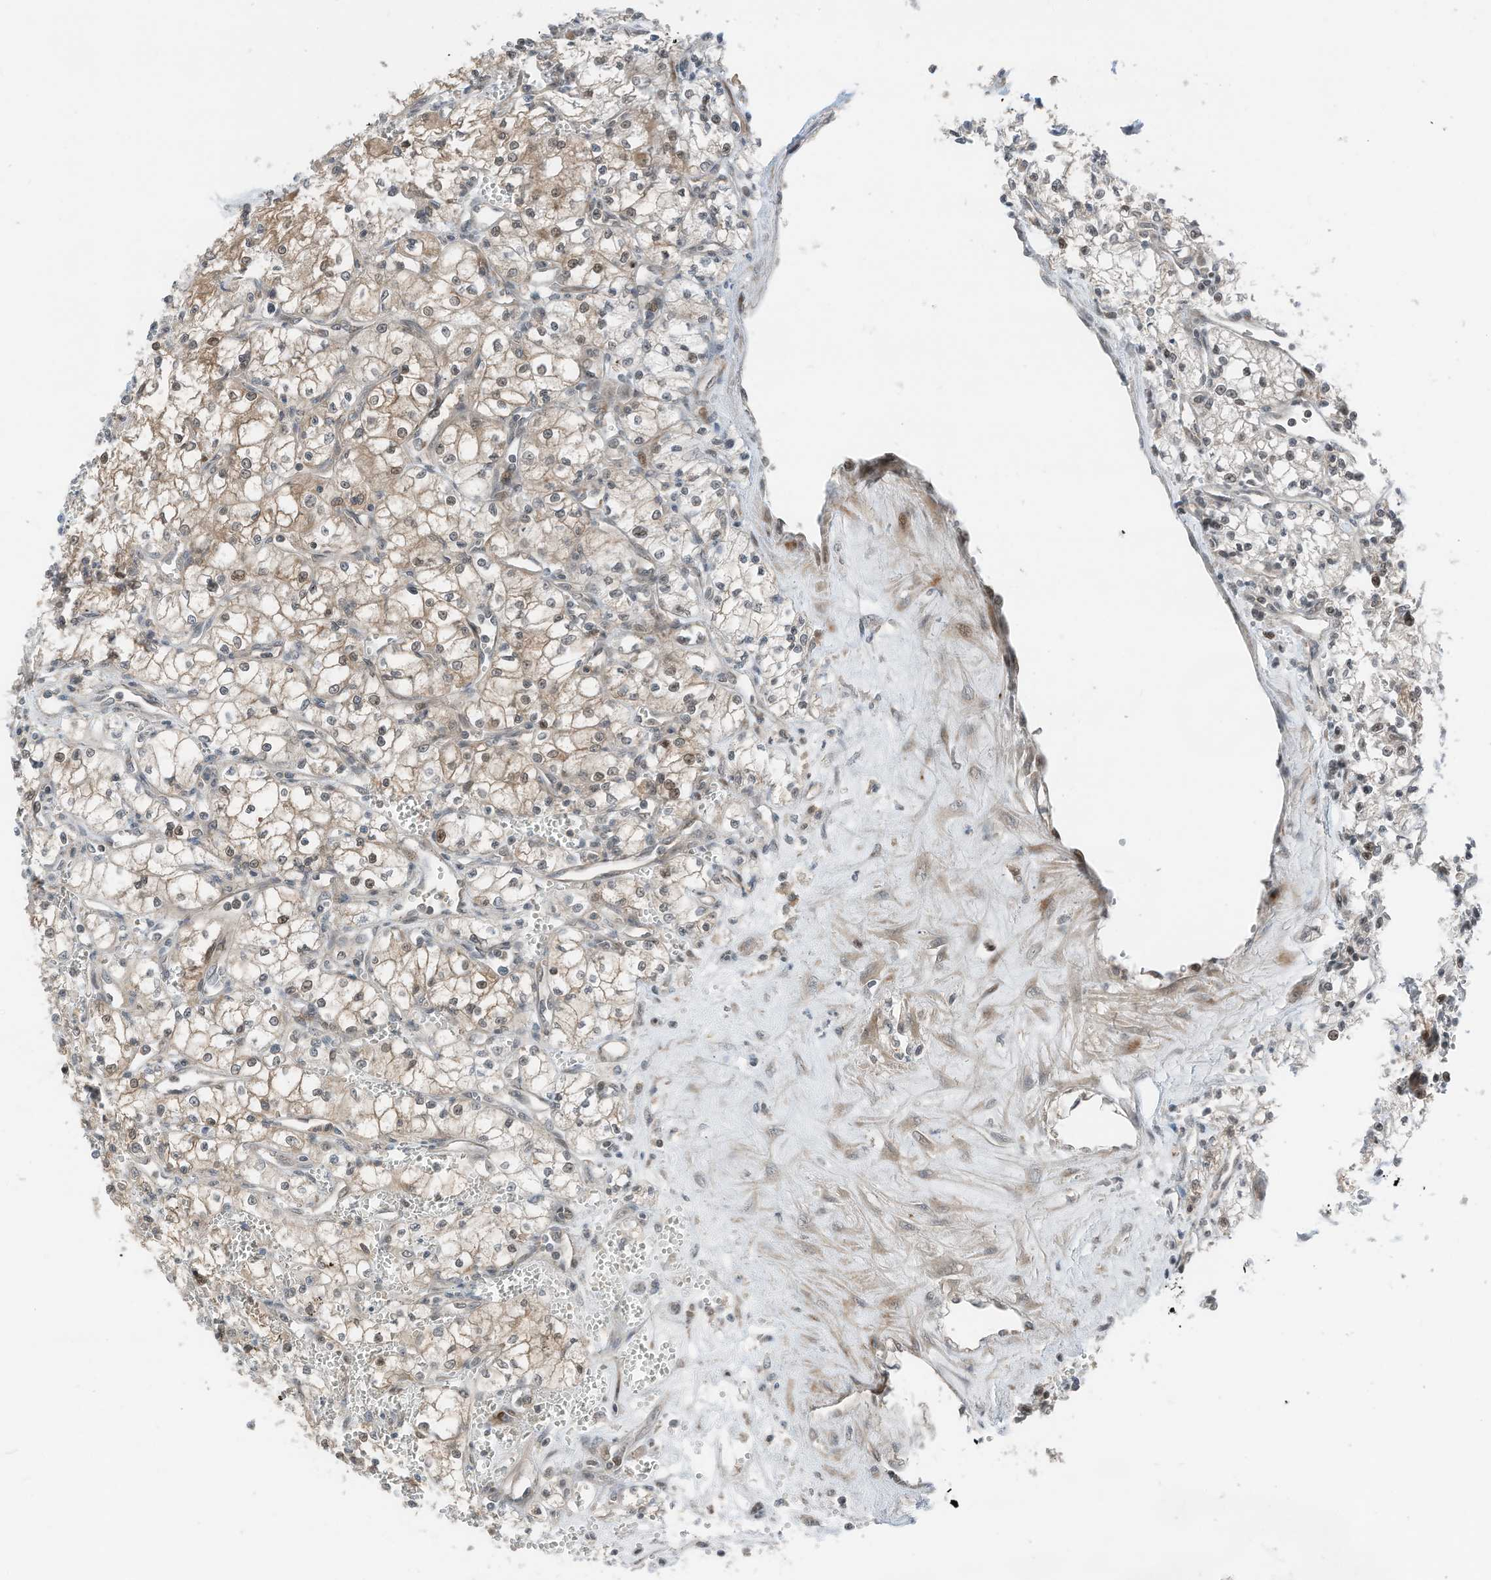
{"staining": {"intensity": "weak", "quantity": ">75%", "location": "cytoplasmic/membranous"}, "tissue": "renal cancer", "cell_type": "Tumor cells", "image_type": "cancer", "snomed": [{"axis": "morphology", "description": "Adenocarcinoma, NOS"}, {"axis": "topography", "description": "Kidney"}], "caption": "Immunohistochemical staining of renal adenocarcinoma displays low levels of weak cytoplasmic/membranous protein staining in approximately >75% of tumor cells.", "gene": "RMND1", "patient": {"sex": "male", "age": 59}}